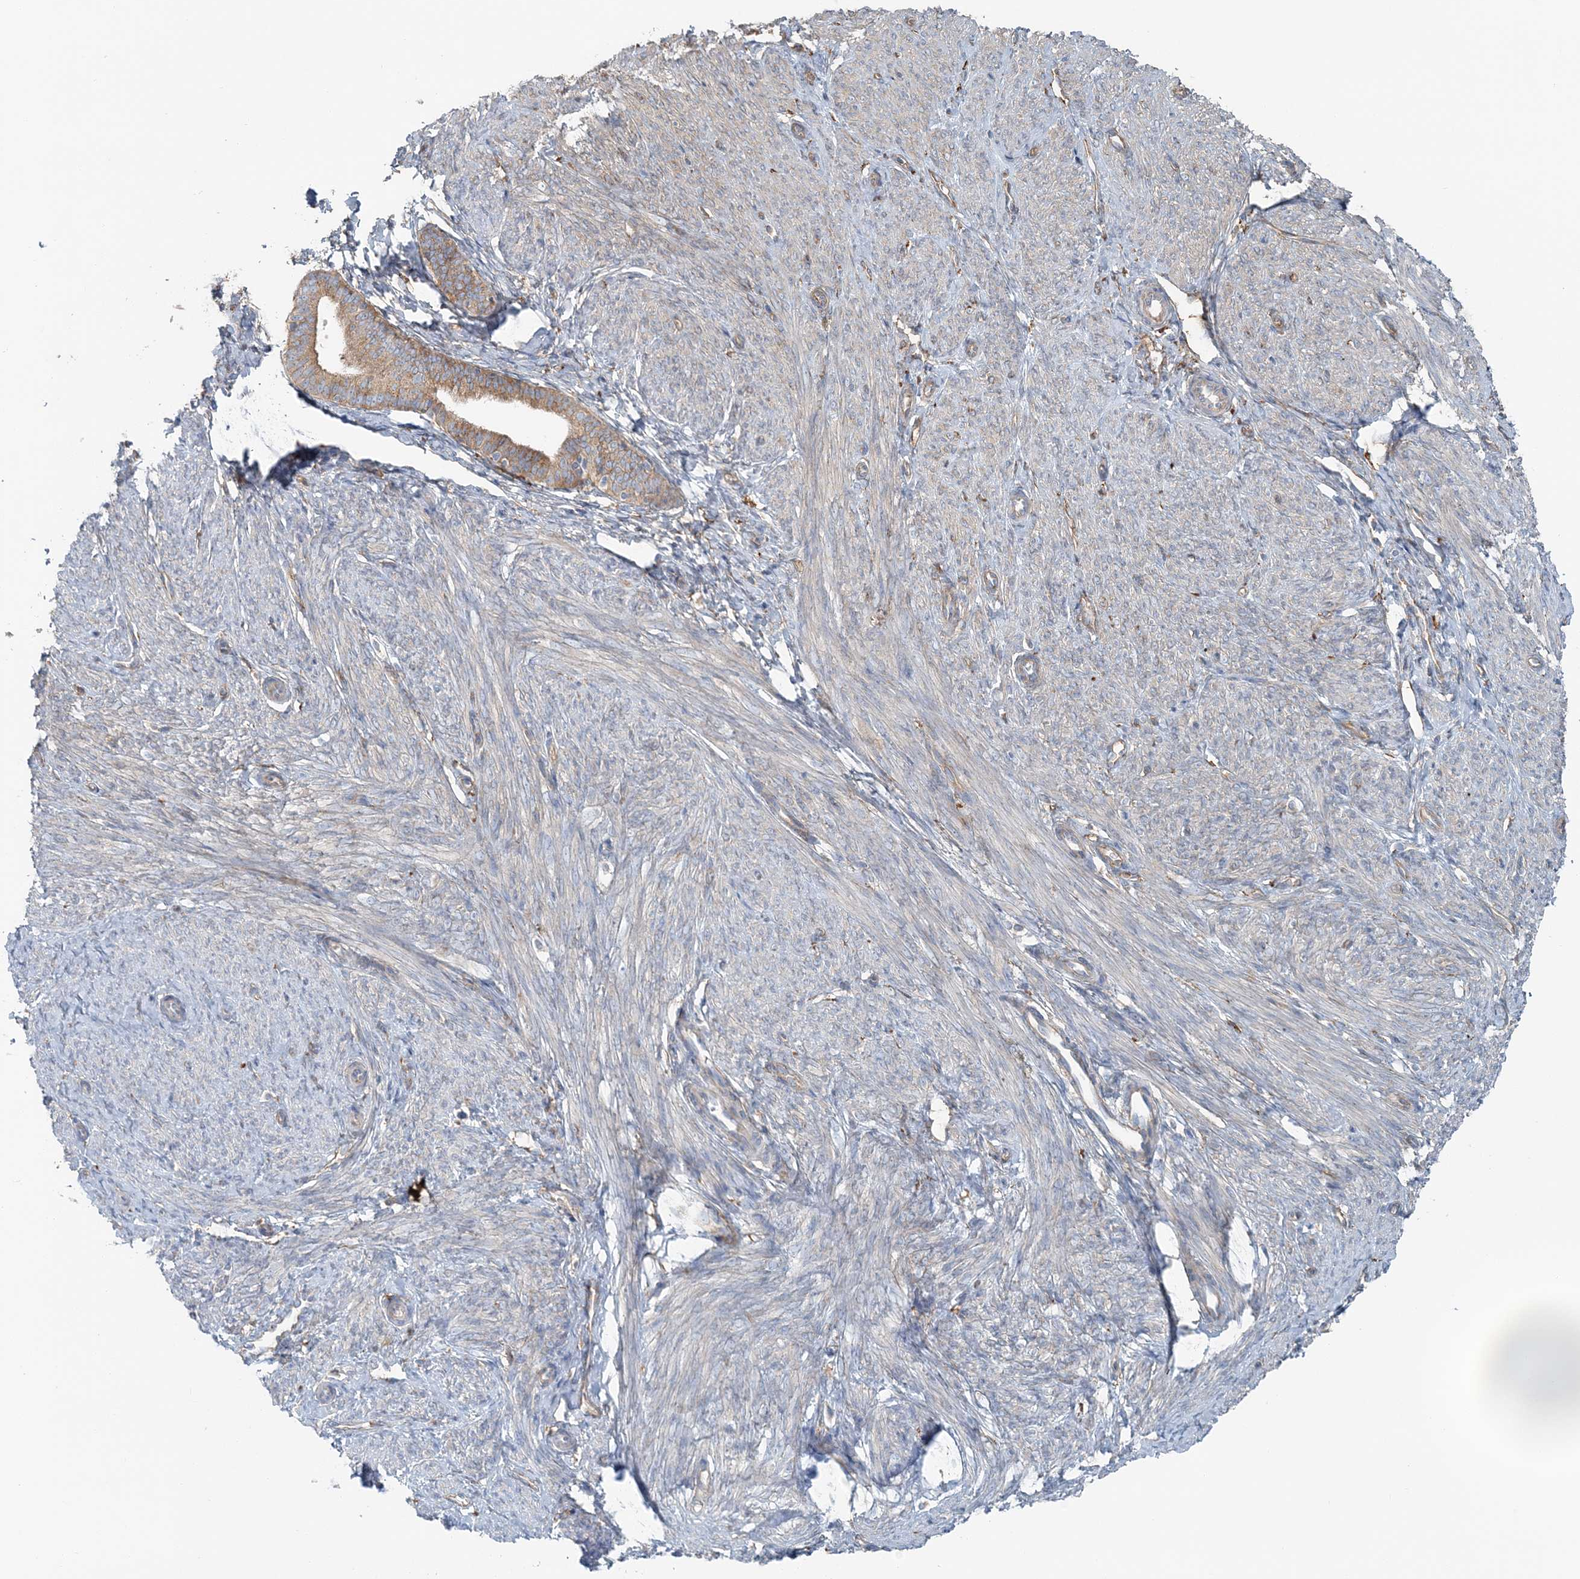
{"staining": {"intensity": "negative", "quantity": "none", "location": "none"}, "tissue": "endometrium", "cell_type": "Cells in endometrial stroma", "image_type": "normal", "snomed": [{"axis": "morphology", "description": "Normal tissue, NOS"}, {"axis": "topography", "description": "Endometrium"}], "caption": "A high-resolution histopathology image shows IHC staining of normal endometrium, which demonstrates no significant positivity in cells in endometrial stroma. Nuclei are stained in blue.", "gene": "SNX2", "patient": {"sex": "female", "age": 72}}